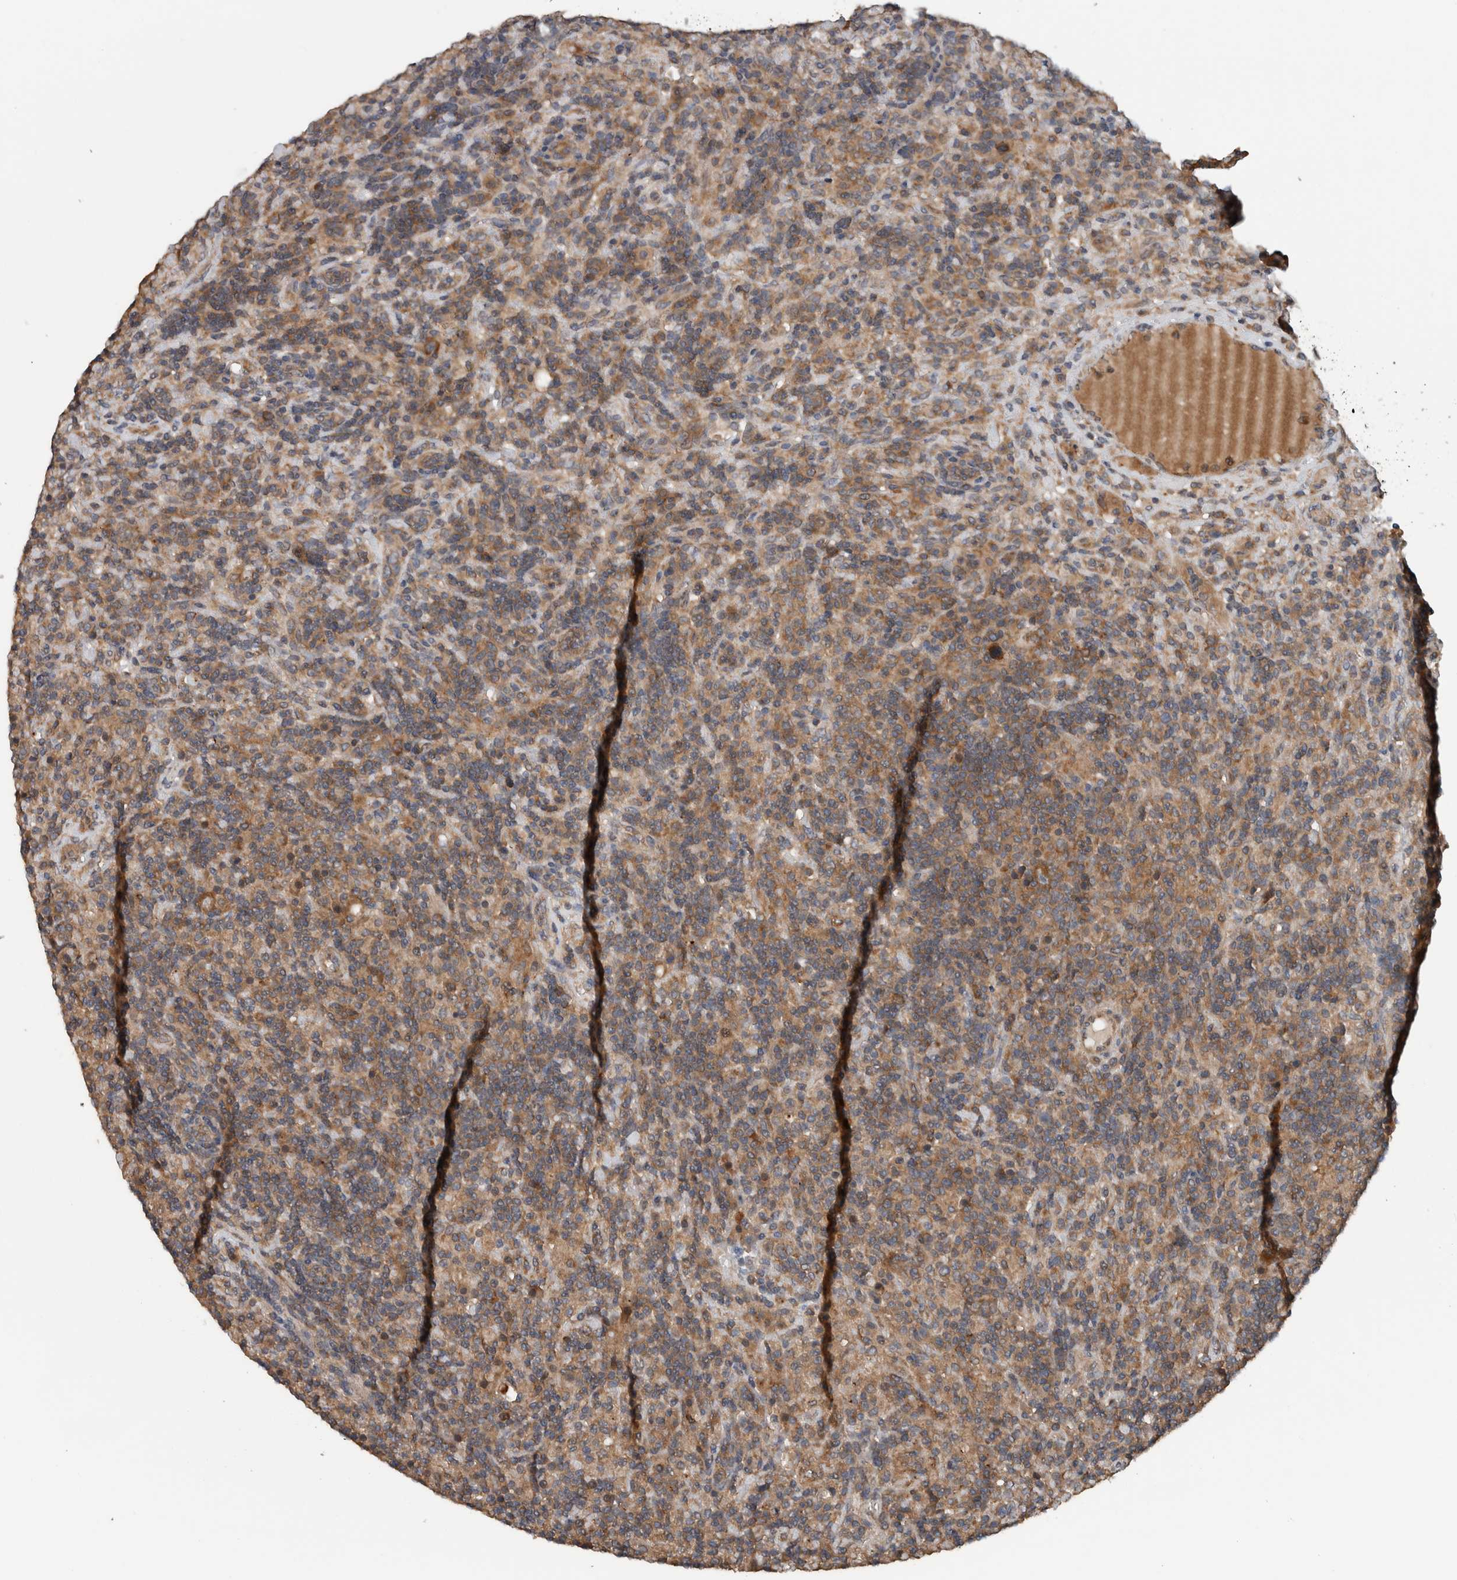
{"staining": {"intensity": "moderate", "quantity": ">75%", "location": "cytoplasmic/membranous"}, "tissue": "lymphoma", "cell_type": "Tumor cells", "image_type": "cancer", "snomed": [{"axis": "morphology", "description": "Hodgkin's disease, NOS"}, {"axis": "topography", "description": "Lymph node"}], "caption": "Lymphoma stained for a protein reveals moderate cytoplasmic/membranous positivity in tumor cells.", "gene": "RIOK3", "patient": {"sex": "male", "age": 70}}